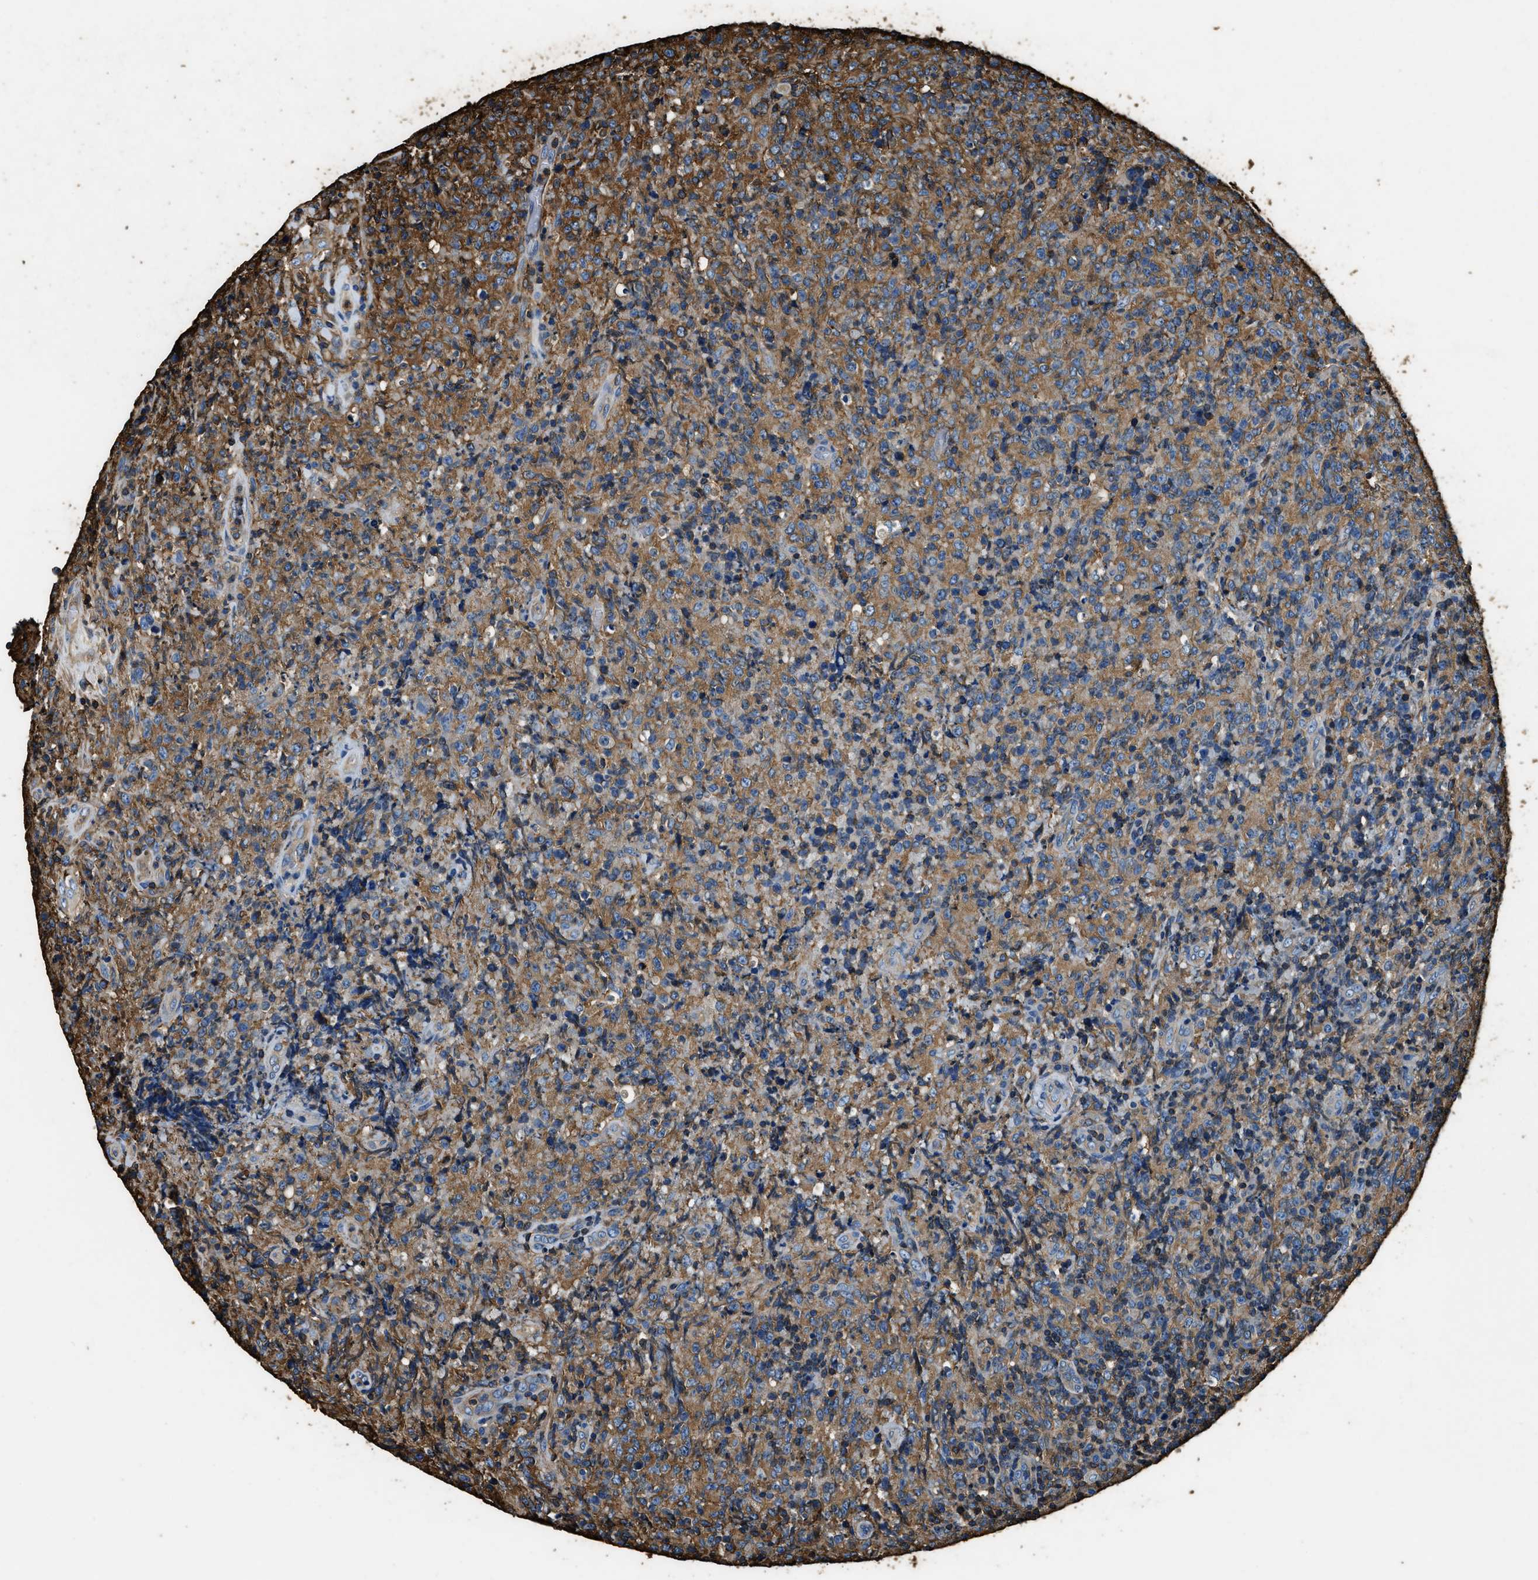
{"staining": {"intensity": "moderate", "quantity": ">75%", "location": "cytoplasmic/membranous"}, "tissue": "lymphoma", "cell_type": "Tumor cells", "image_type": "cancer", "snomed": [{"axis": "morphology", "description": "Malignant lymphoma, non-Hodgkin's type, High grade"}, {"axis": "topography", "description": "Tonsil"}], "caption": "High-grade malignant lymphoma, non-Hodgkin's type was stained to show a protein in brown. There is medium levels of moderate cytoplasmic/membranous expression in approximately >75% of tumor cells. Immunohistochemistry stains the protein of interest in brown and the nuclei are stained blue.", "gene": "ACCS", "patient": {"sex": "female", "age": 36}}